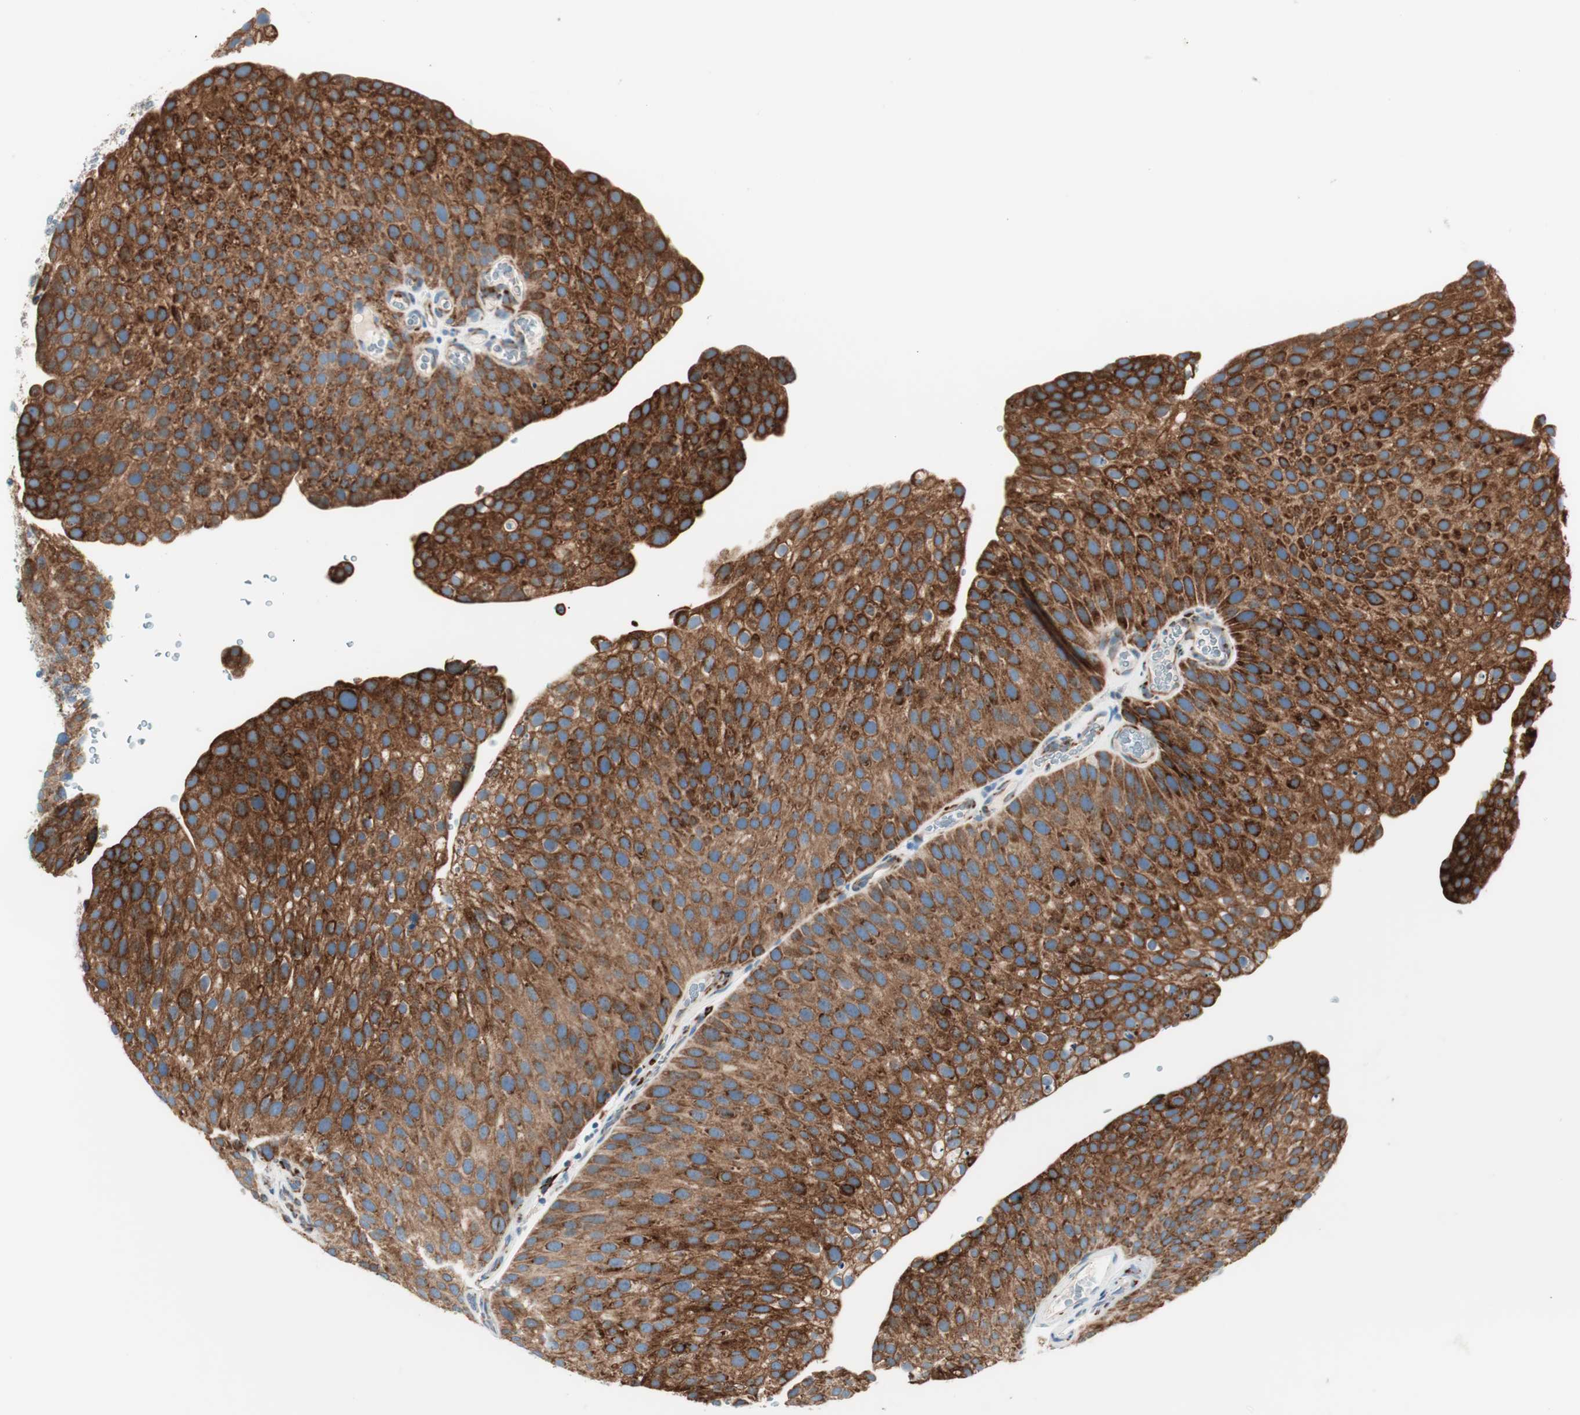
{"staining": {"intensity": "strong", "quantity": ">75%", "location": "cytoplasmic/membranous"}, "tissue": "urothelial cancer", "cell_type": "Tumor cells", "image_type": "cancer", "snomed": [{"axis": "morphology", "description": "Urothelial carcinoma, Low grade"}, {"axis": "topography", "description": "Smooth muscle"}, {"axis": "topography", "description": "Urinary bladder"}], "caption": "High-magnification brightfield microscopy of urothelial cancer stained with DAB (brown) and counterstained with hematoxylin (blue). tumor cells exhibit strong cytoplasmic/membranous expression is seen in about>75% of cells.", "gene": "P4HTM", "patient": {"sex": "male", "age": 60}}